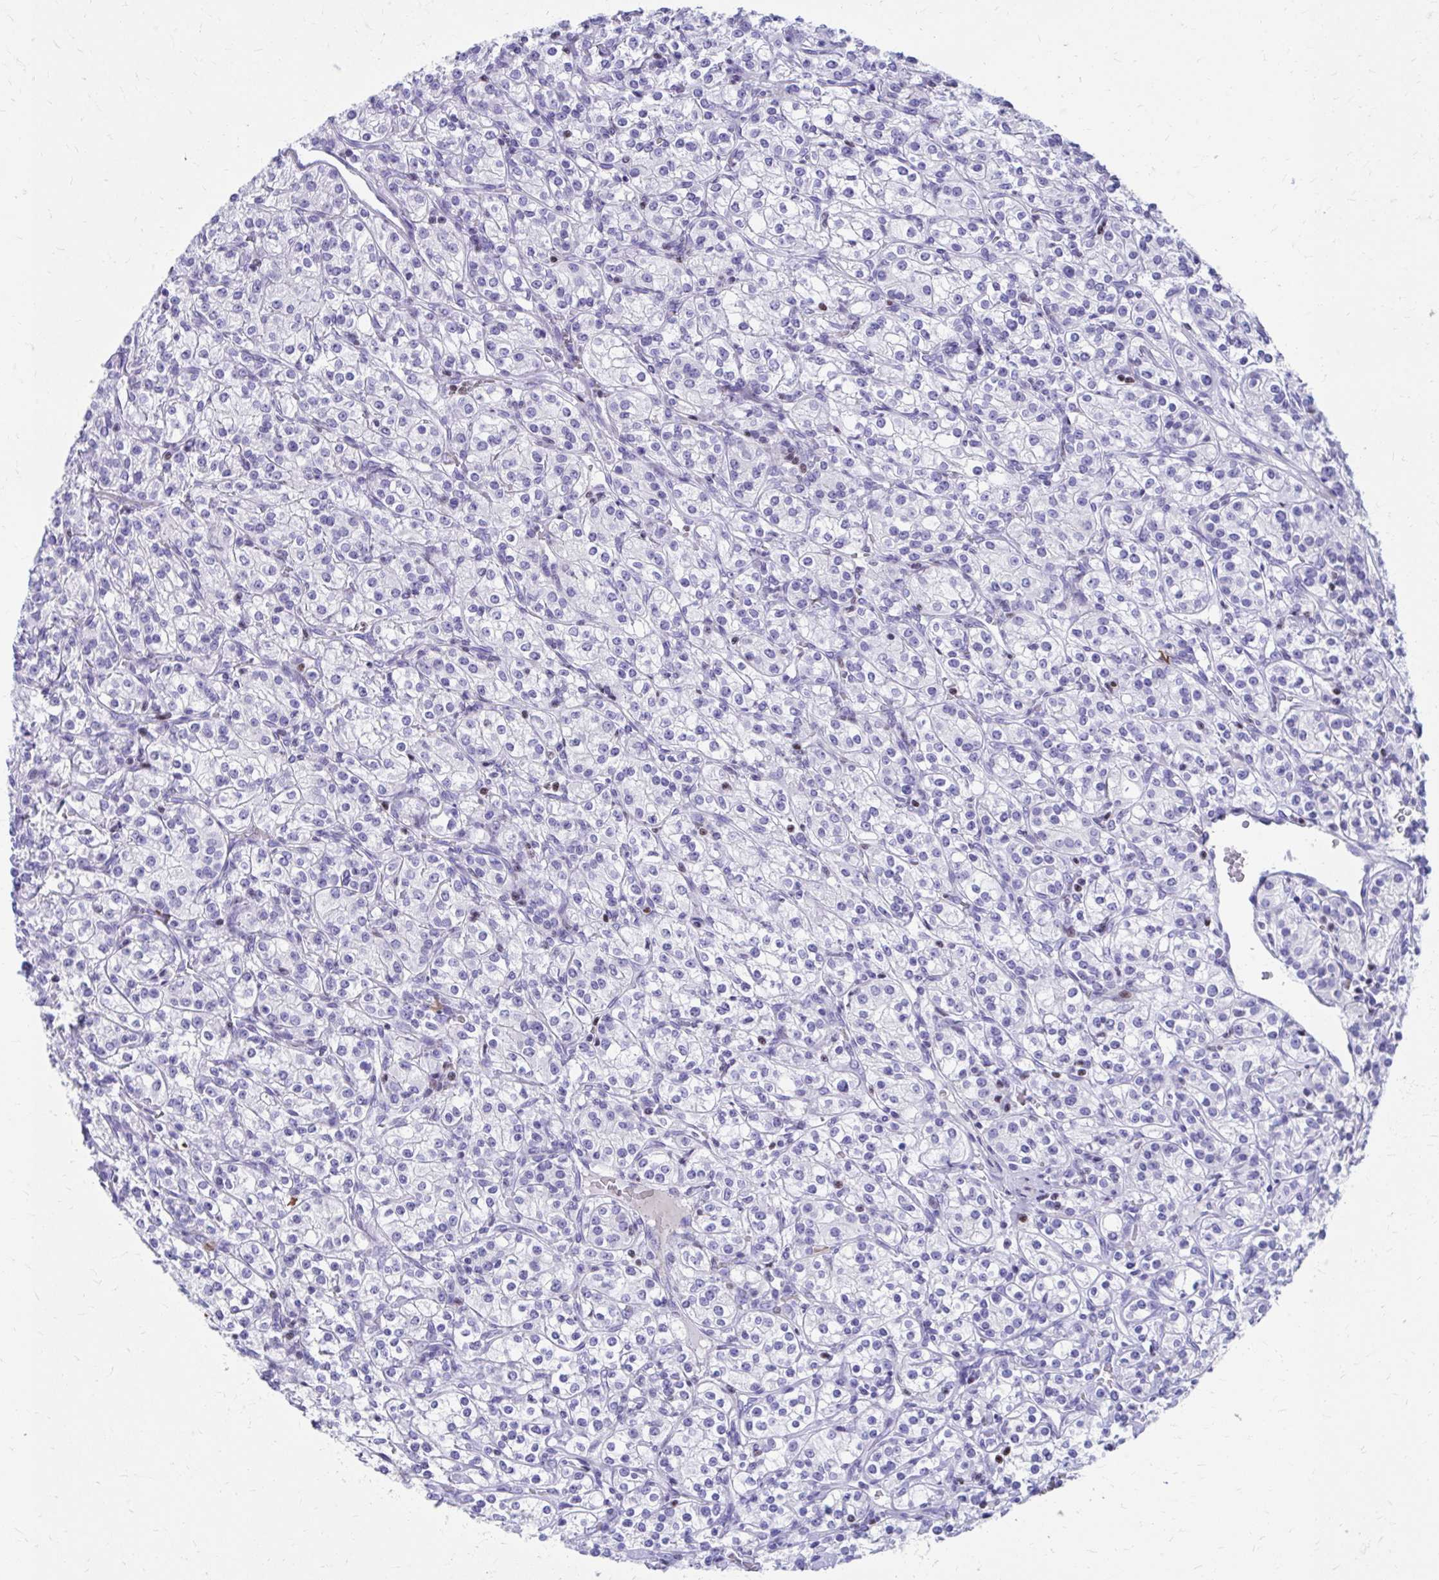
{"staining": {"intensity": "negative", "quantity": "none", "location": "none"}, "tissue": "renal cancer", "cell_type": "Tumor cells", "image_type": "cancer", "snomed": [{"axis": "morphology", "description": "Adenocarcinoma, NOS"}, {"axis": "topography", "description": "Kidney"}], "caption": "The immunohistochemistry (IHC) micrograph has no significant staining in tumor cells of renal adenocarcinoma tissue.", "gene": "RUNX3", "patient": {"sex": "male", "age": 77}}